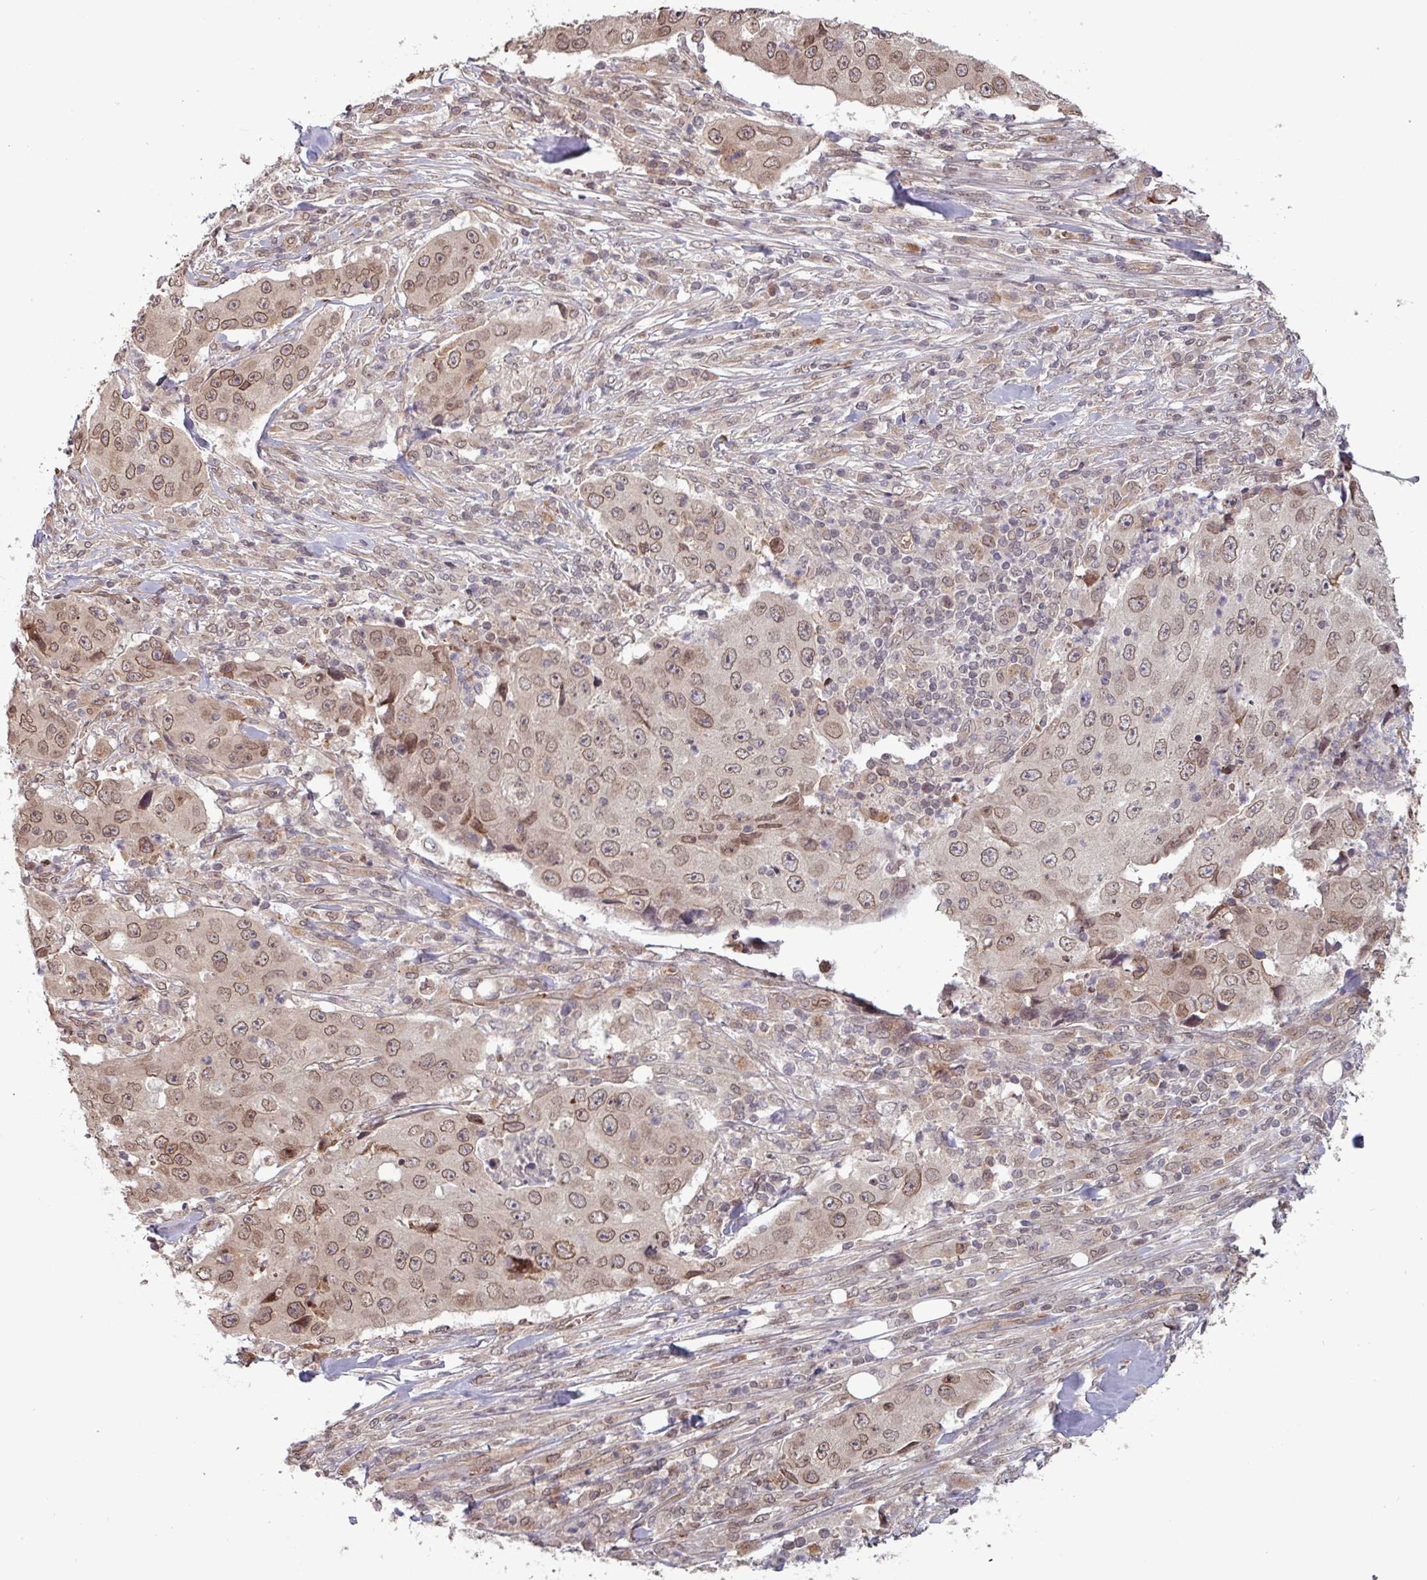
{"staining": {"intensity": "moderate", "quantity": ">75%", "location": "cytoplasmic/membranous,nuclear"}, "tissue": "lung cancer", "cell_type": "Tumor cells", "image_type": "cancer", "snomed": [{"axis": "morphology", "description": "Squamous cell carcinoma, NOS"}, {"axis": "topography", "description": "Lung"}], "caption": "Lung cancer stained with DAB IHC shows medium levels of moderate cytoplasmic/membranous and nuclear expression in about >75% of tumor cells.", "gene": "RBM4B", "patient": {"sex": "male", "age": 64}}